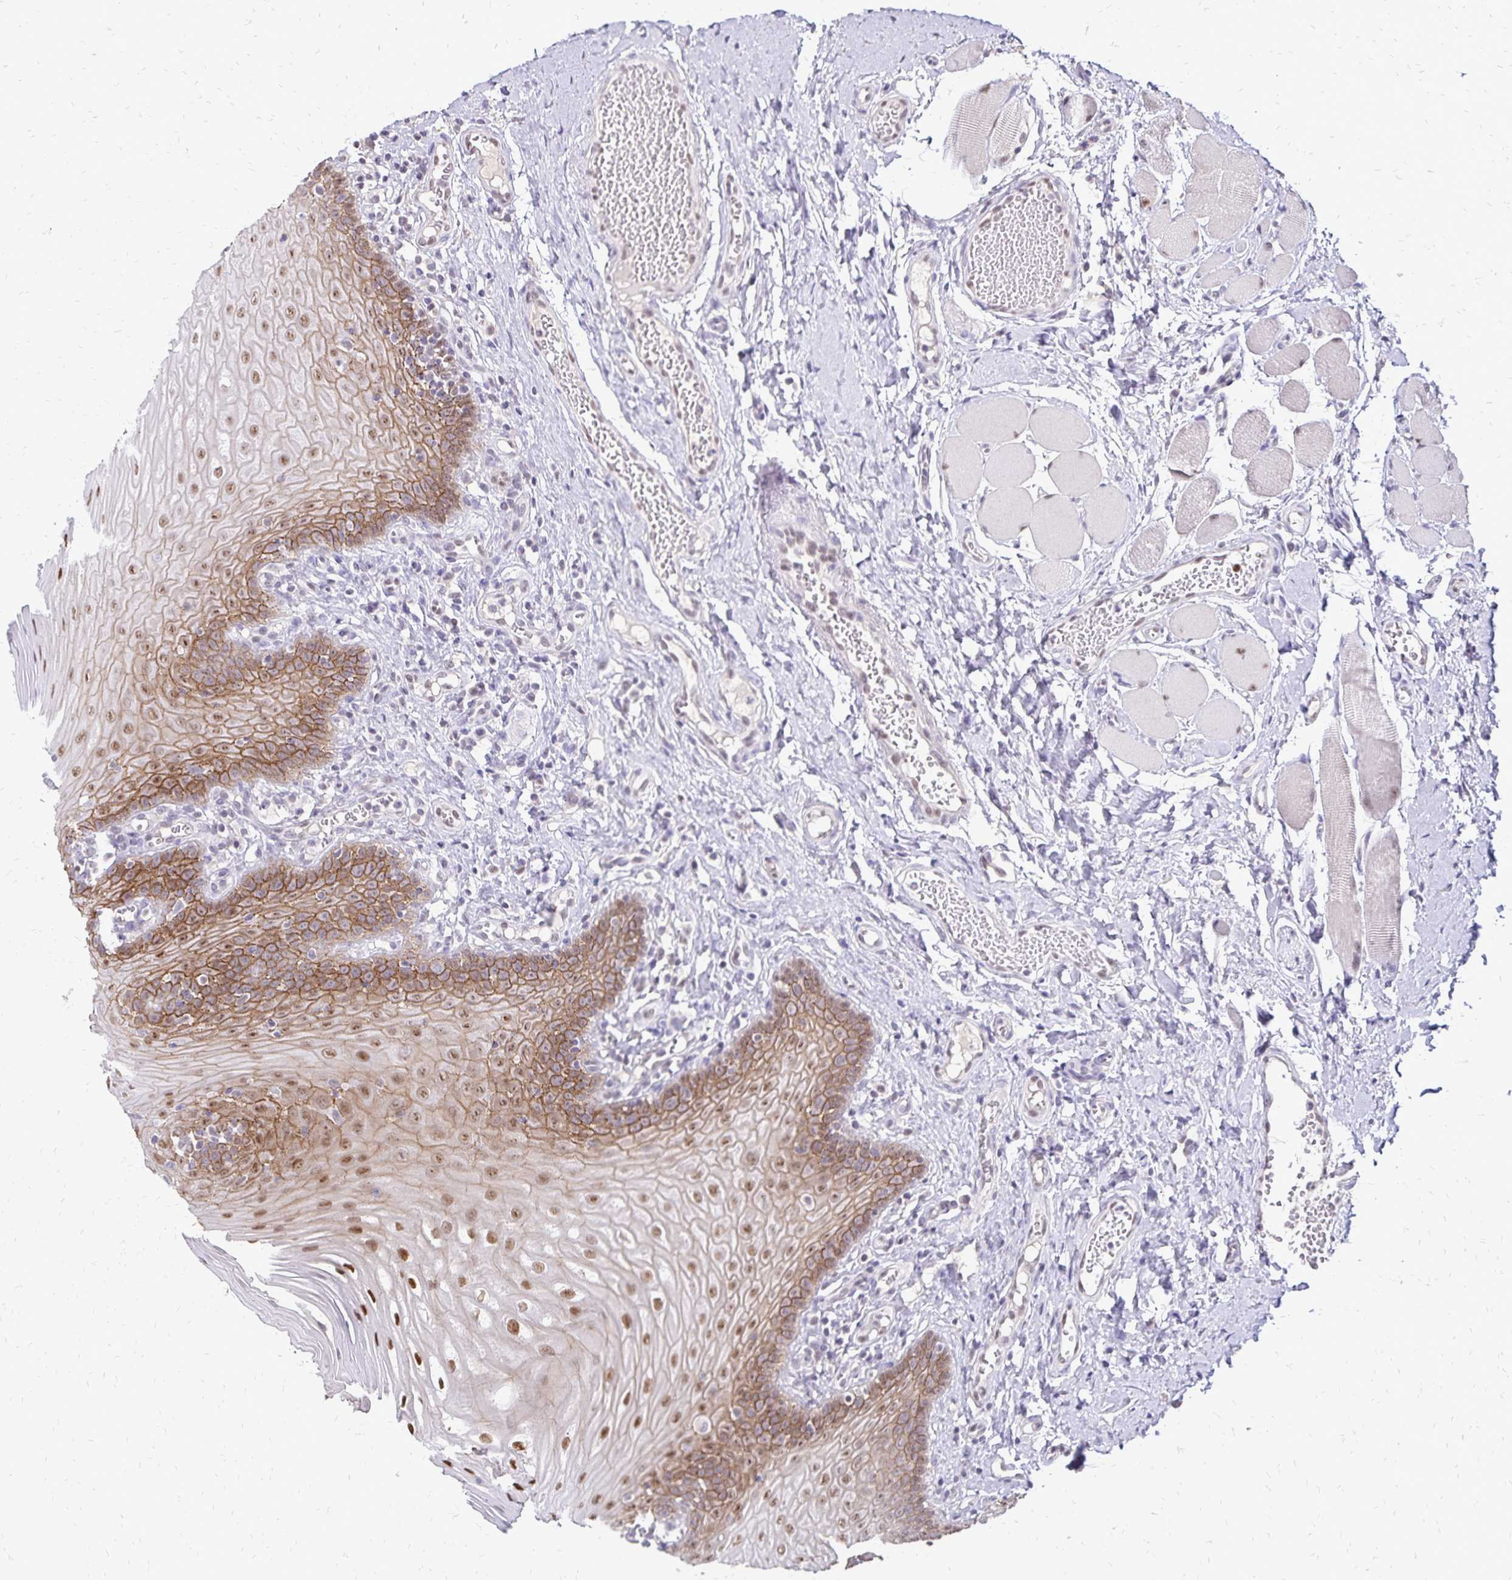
{"staining": {"intensity": "moderate", "quantity": ">75%", "location": "cytoplasmic/membranous"}, "tissue": "oral mucosa", "cell_type": "Squamous epithelial cells", "image_type": "normal", "snomed": [{"axis": "morphology", "description": "Normal tissue, NOS"}, {"axis": "topography", "description": "Oral tissue"}, {"axis": "topography", "description": "Tounge, NOS"}], "caption": "IHC (DAB (3,3'-diaminobenzidine)) staining of normal oral mucosa exhibits moderate cytoplasmic/membranous protein staining in approximately >75% of squamous epithelial cells. (brown staining indicates protein expression, while blue staining denotes nuclei).", "gene": "POLB", "patient": {"sex": "female", "age": 58}}